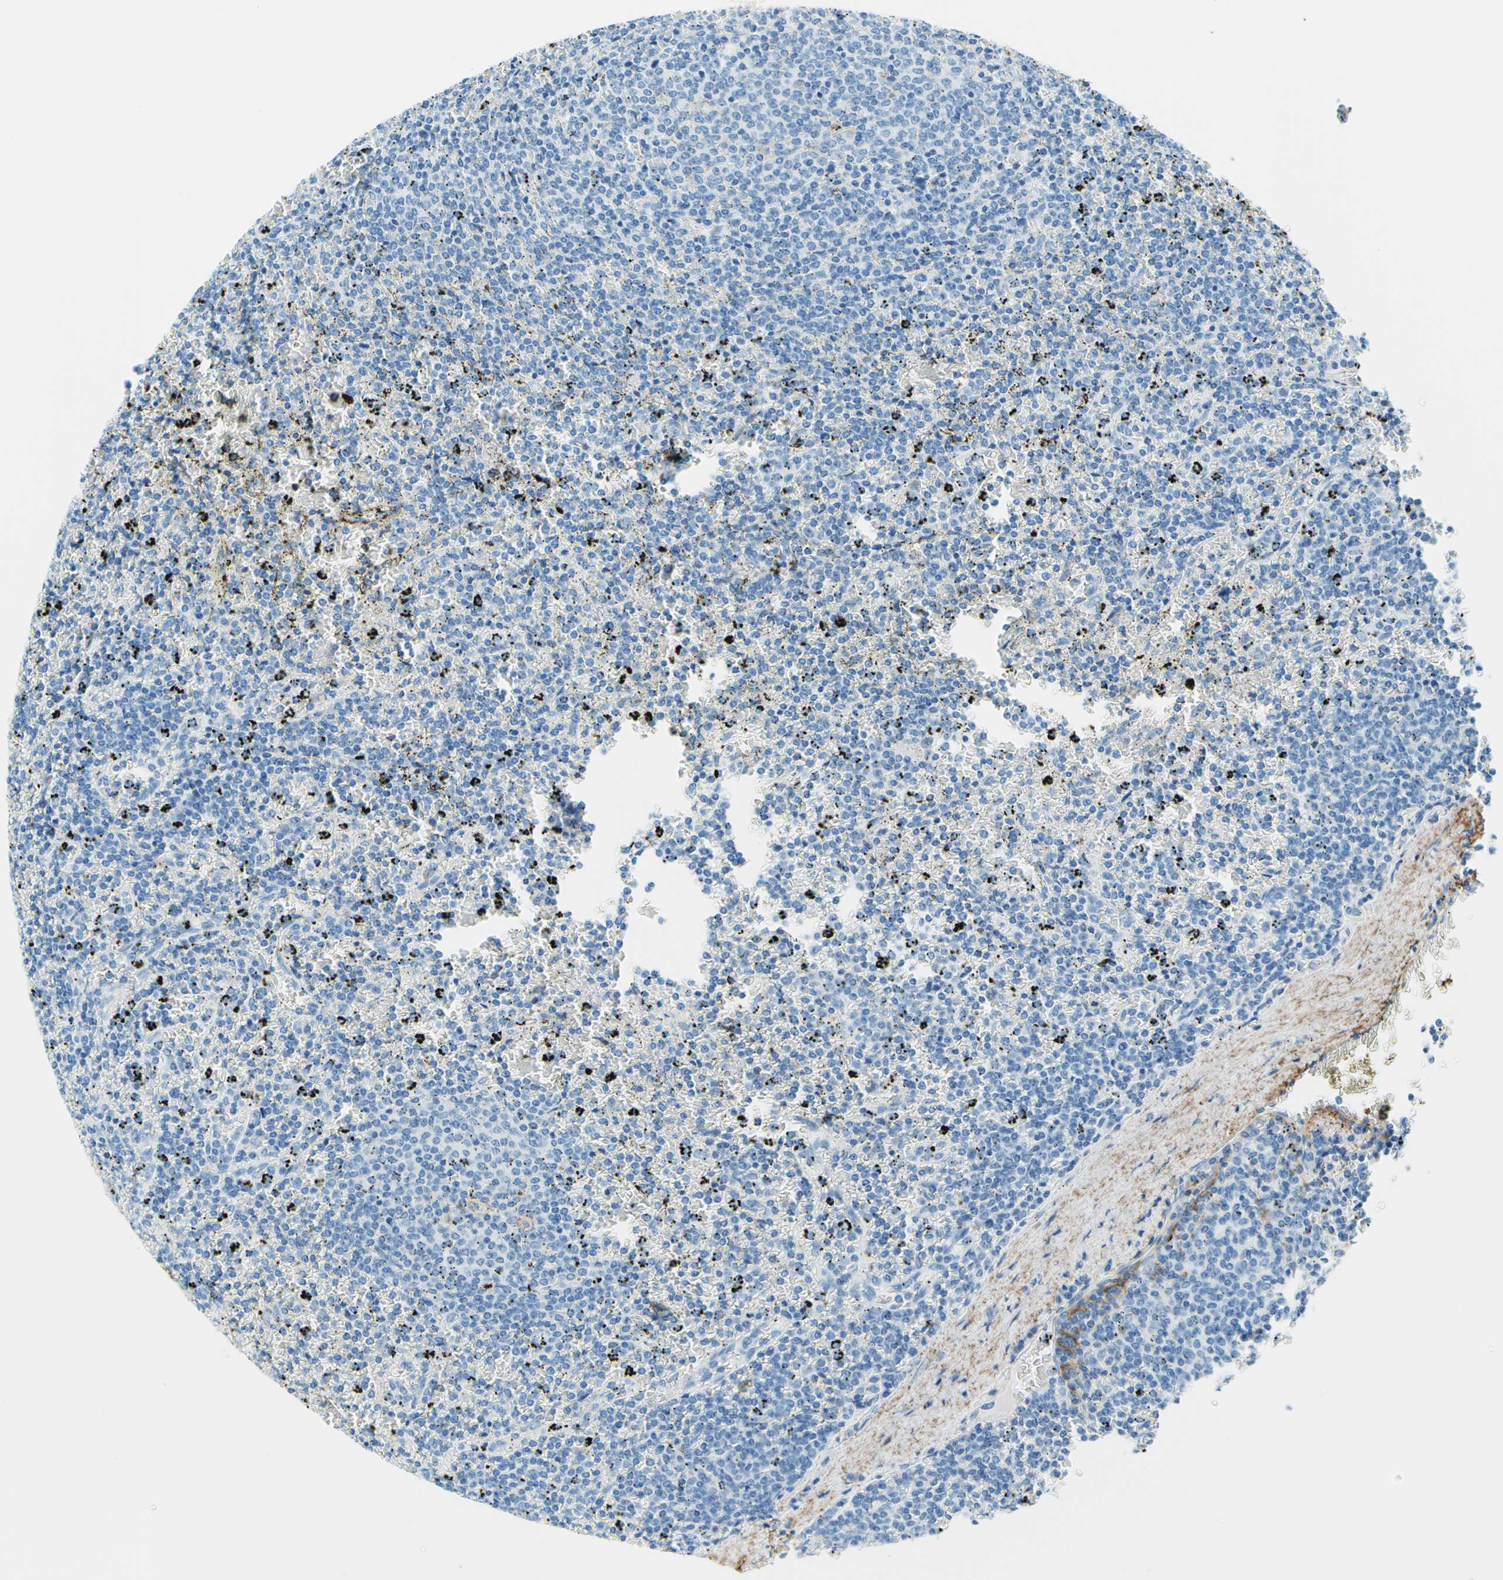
{"staining": {"intensity": "negative", "quantity": "none", "location": "none"}, "tissue": "lymphoma", "cell_type": "Tumor cells", "image_type": "cancer", "snomed": [{"axis": "morphology", "description": "Malignant lymphoma, non-Hodgkin's type, Low grade"}, {"axis": "topography", "description": "Spleen"}], "caption": "Micrograph shows no protein expression in tumor cells of lymphoma tissue.", "gene": "MFAP5", "patient": {"sex": "female", "age": 77}}